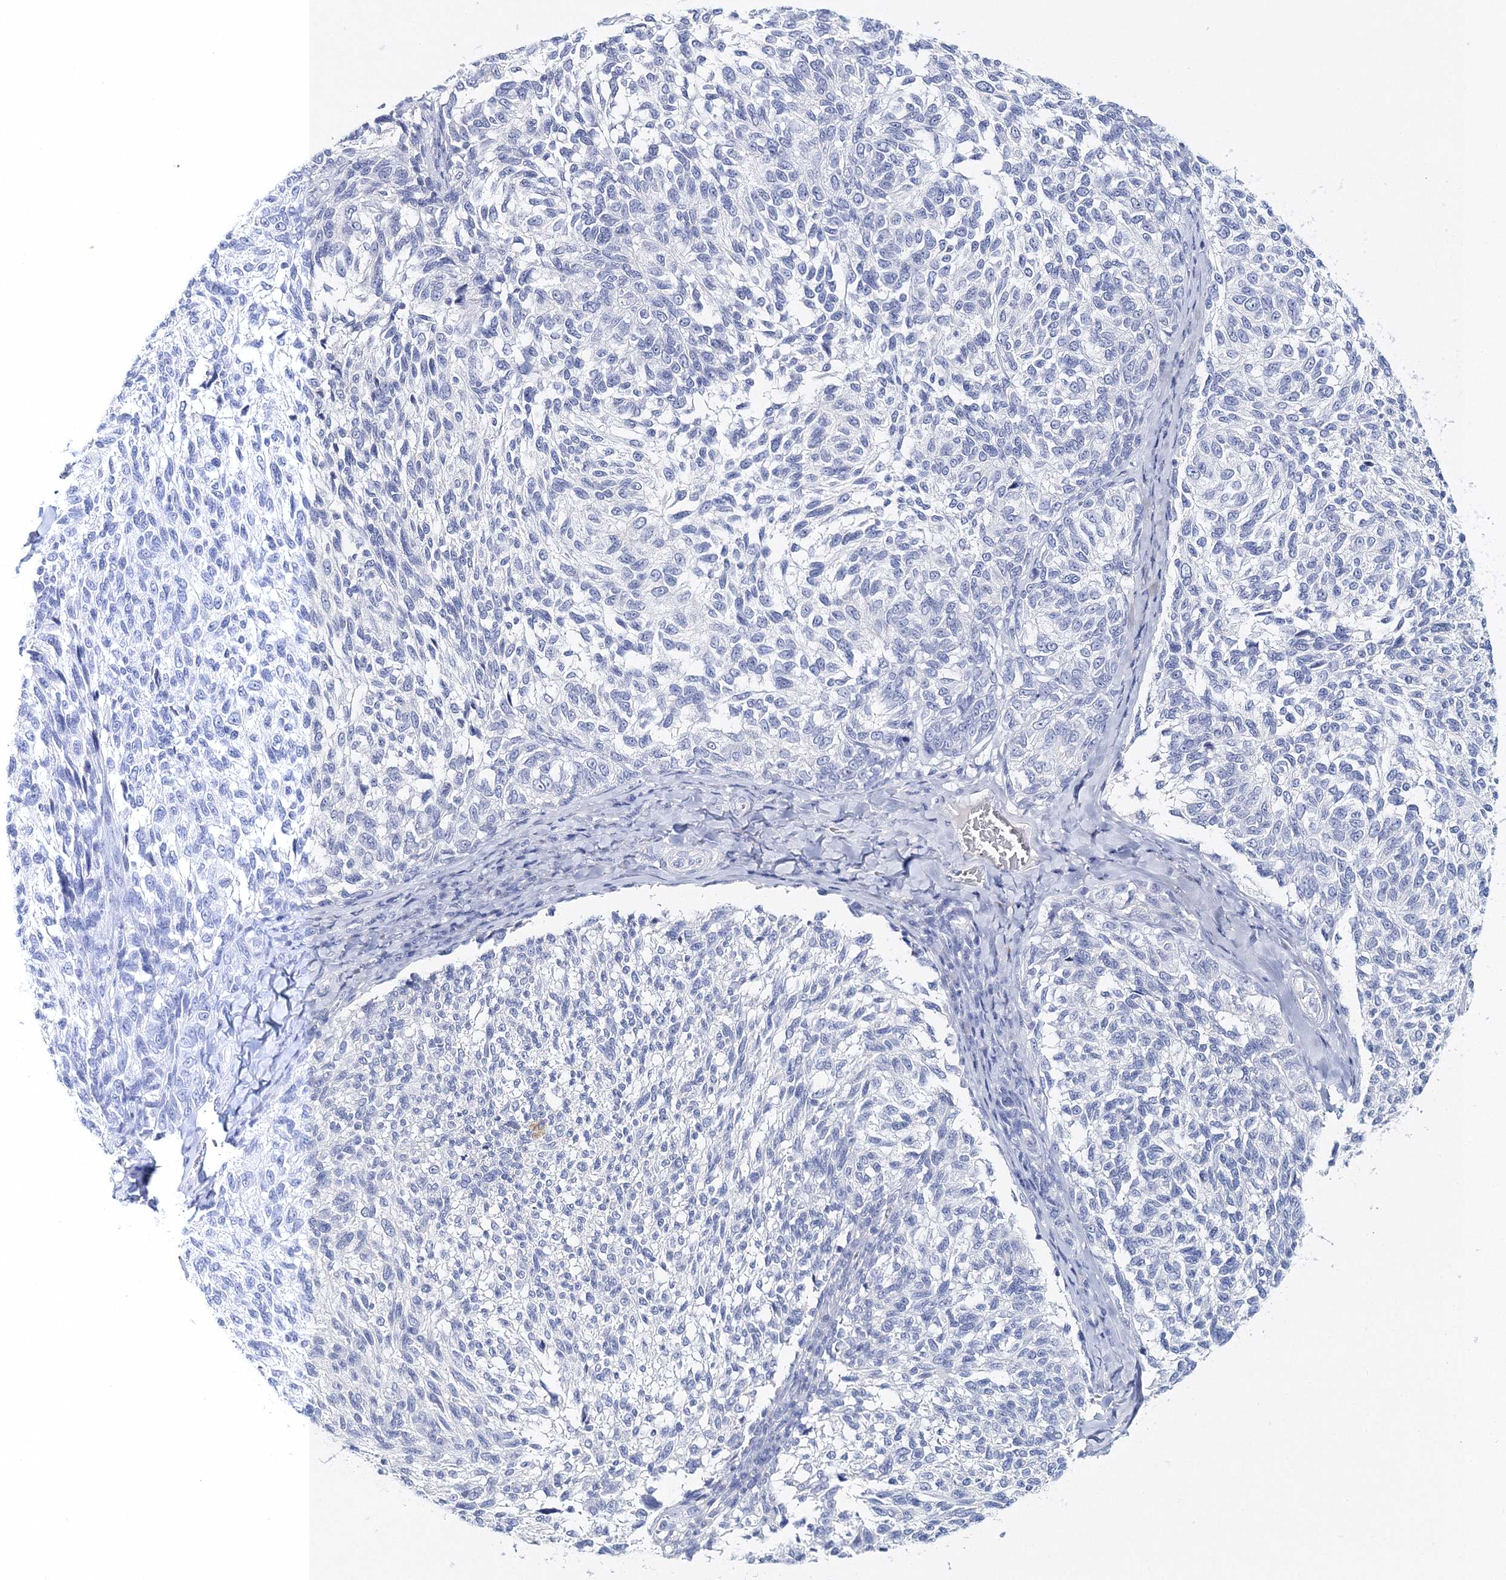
{"staining": {"intensity": "negative", "quantity": "none", "location": "none"}, "tissue": "melanoma", "cell_type": "Tumor cells", "image_type": "cancer", "snomed": [{"axis": "morphology", "description": "Malignant melanoma, NOS"}, {"axis": "topography", "description": "Skin"}], "caption": "High power microscopy histopathology image of an IHC histopathology image of malignant melanoma, revealing no significant staining in tumor cells.", "gene": "MYOZ2", "patient": {"sex": "female", "age": 73}}